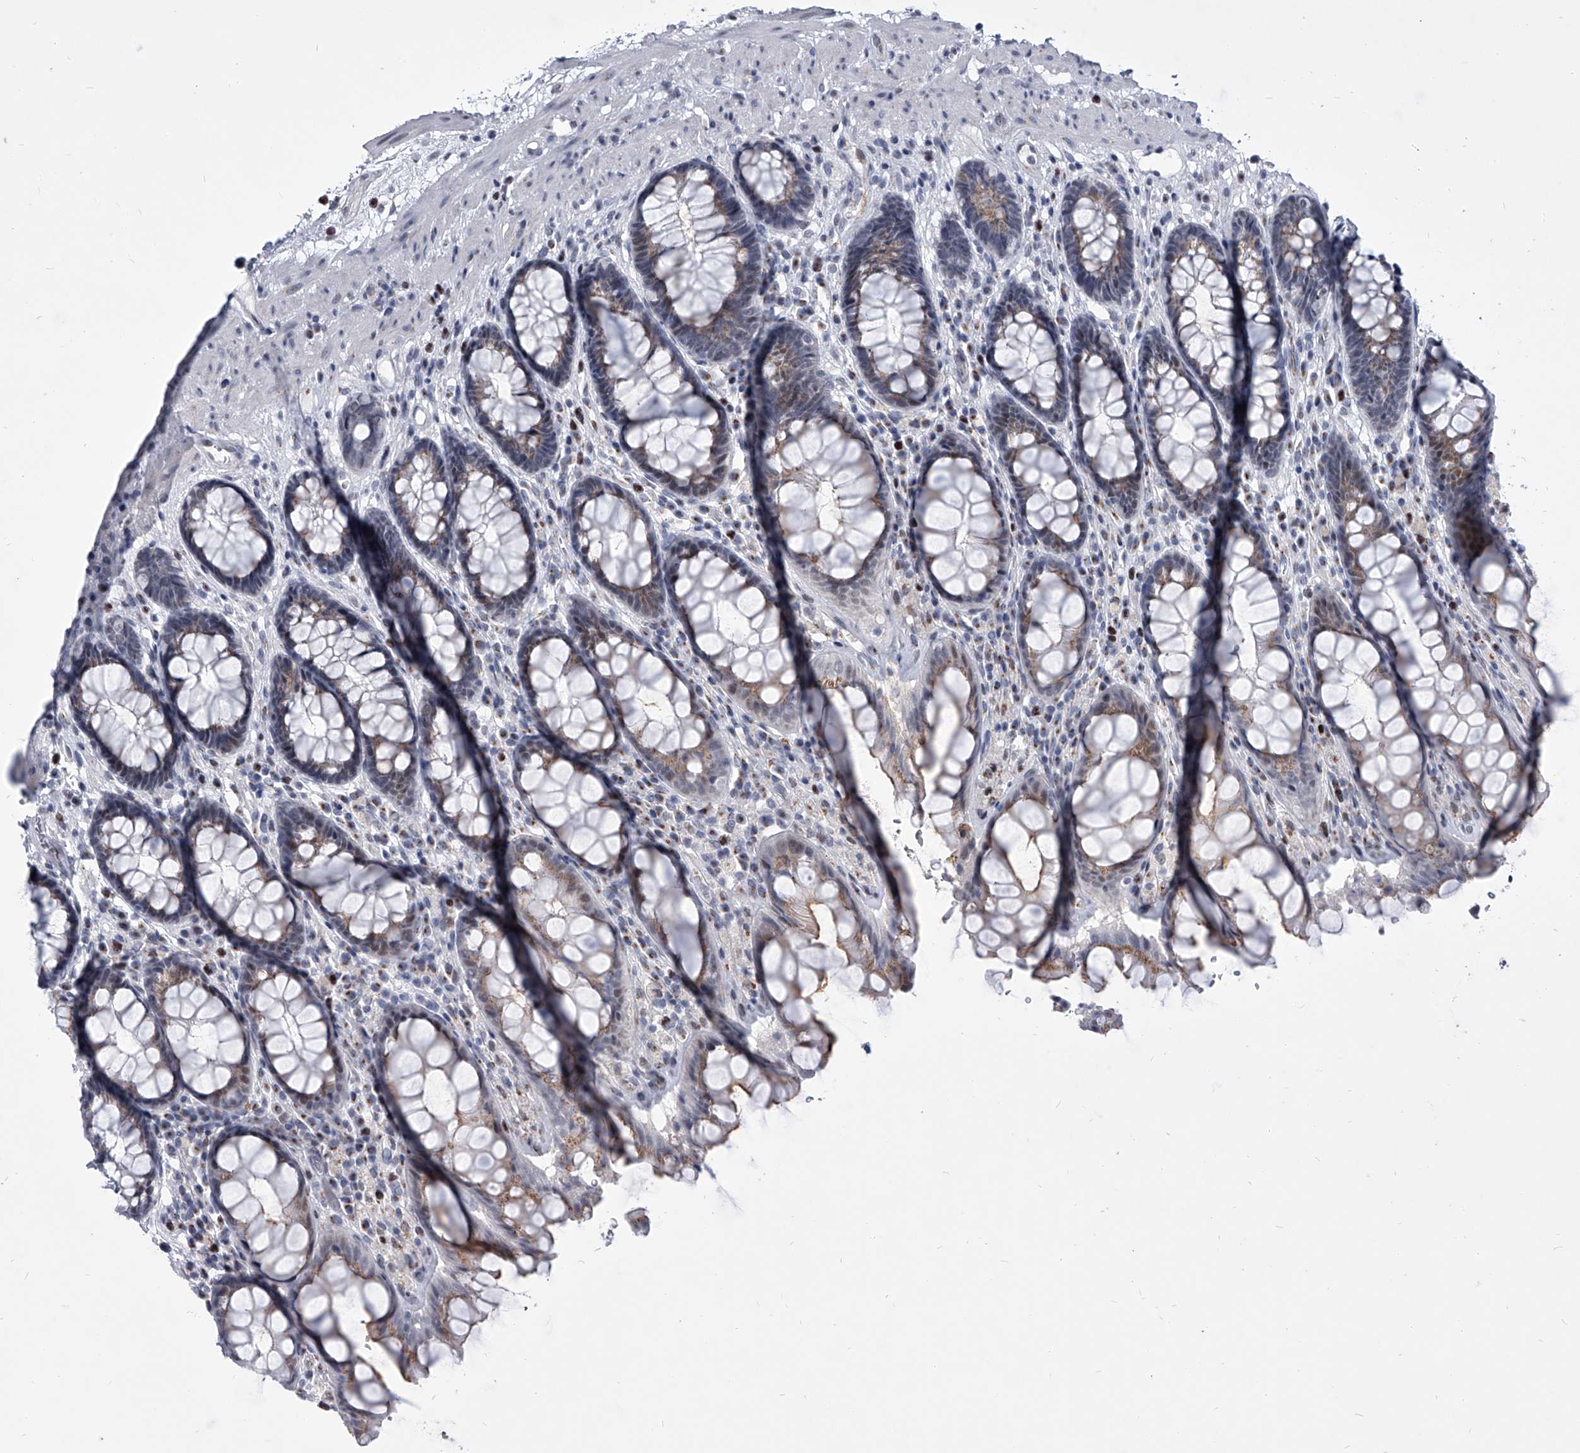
{"staining": {"intensity": "moderate", "quantity": "25%-75%", "location": "cytoplasmic/membranous"}, "tissue": "rectum", "cell_type": "Glandular cells", "image_type": "normal", "snomed": [{"axis": "morphology", "description": "Normal tissue, NOS"}, {"axis": "topography", "description": "Rectum"}], "caption": "Immunohistochemistry (IHC) (DAB (3,3'-diaminobenzidine)) staining of unremarkable human rectum demonstrates moderate cytoplasmic/membranous protein staining in about 25%-75% of glandular cells.", "gene": "EVA1C", "patient": {"sex": "male", "age": 64}}